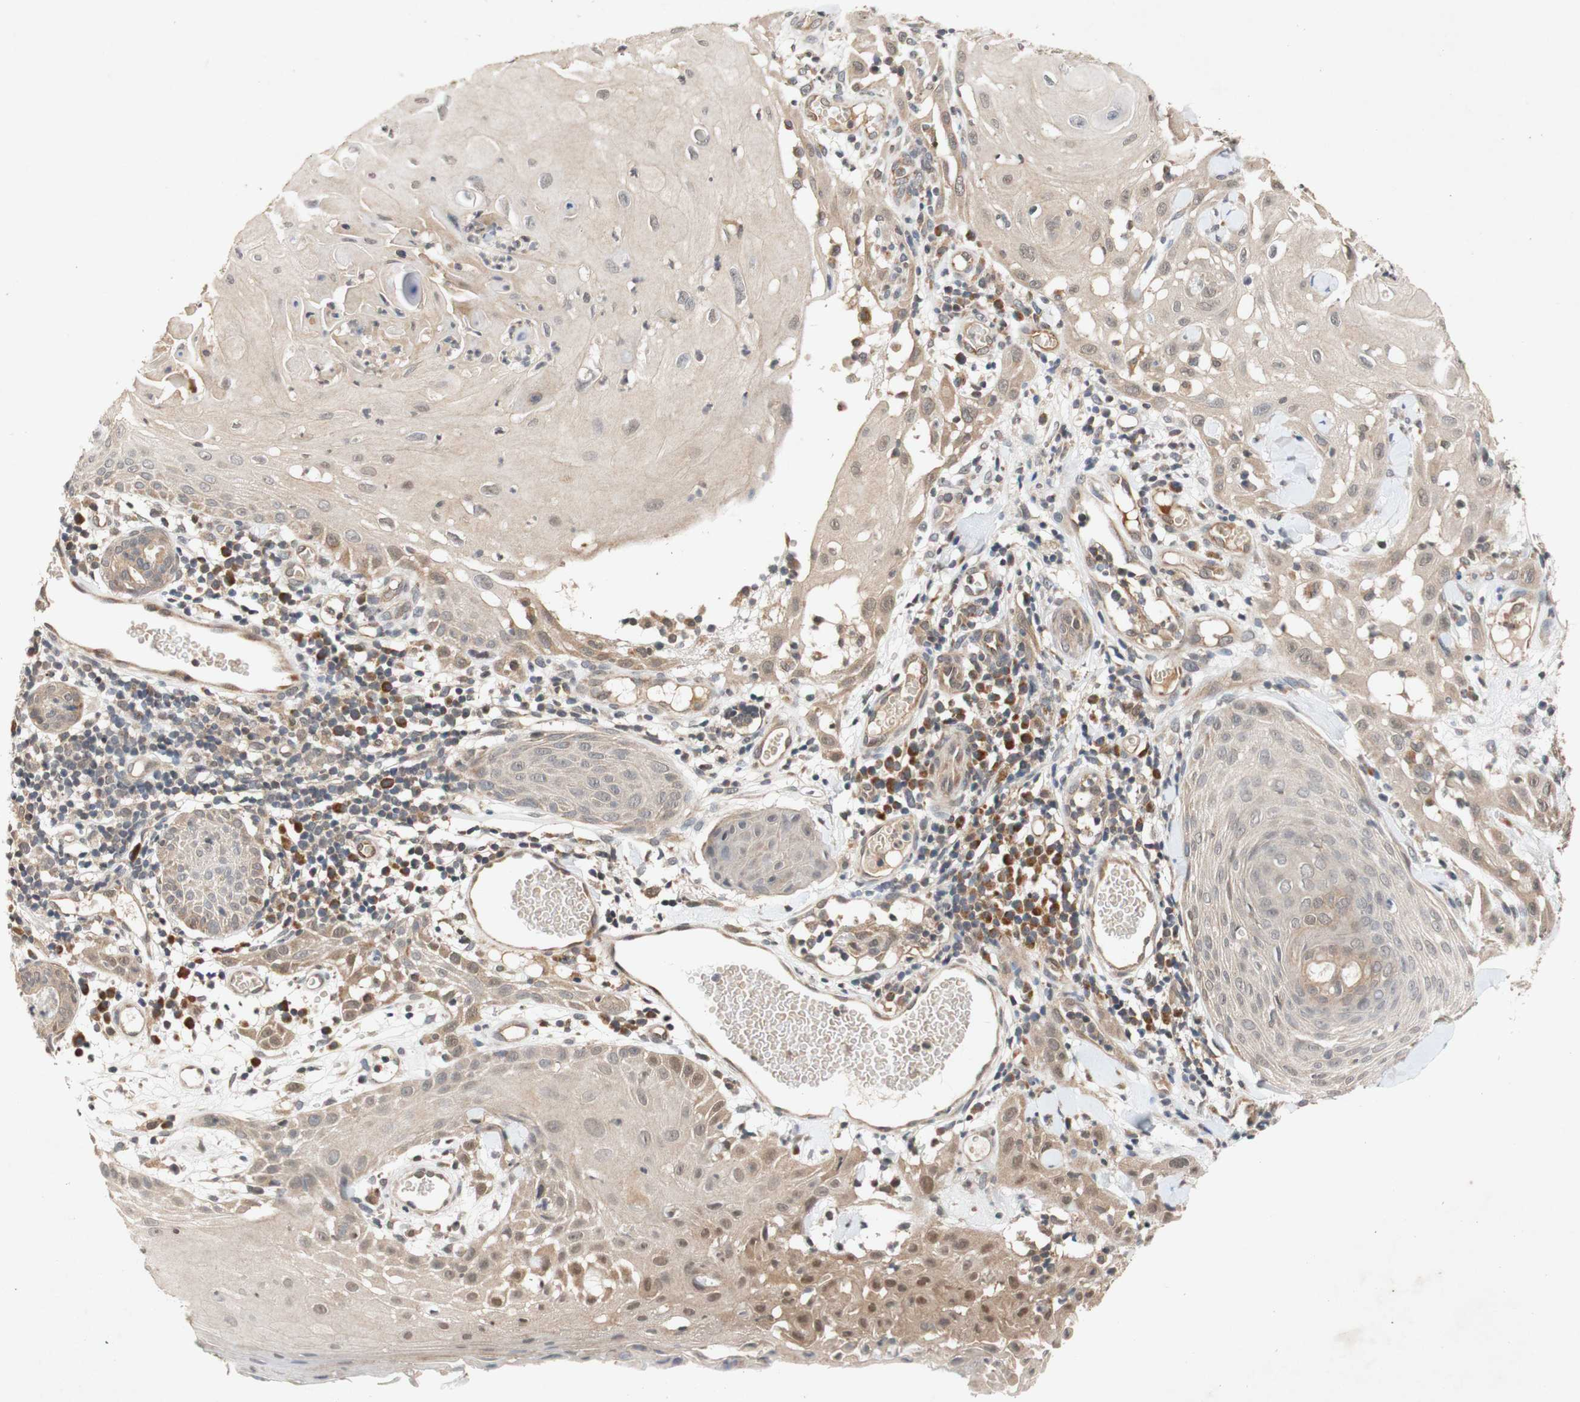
{"staining": {"intensity": "moderate", "quantity": "25%-75%", "location": "cytoplasmic/membranous,nuclear"}, "tissue": "skin cancer", "cell_type": "Tumor cells", "image_type": "cancer", "snomed": [{"axis": "morphology", "description": "Squamous cell carcinoma, NOS"}, {"axis": "topography", "description": "Skin"}], "caption": "Squamous cell carcinoma (skin) stained with a brown dye displays moderate cytoplasmic/membranous and nuclear positive positivity in about 25%-75% of tumor cells.", "gene": "PIN1", "patient": {"sex": "male", "age": 24}}